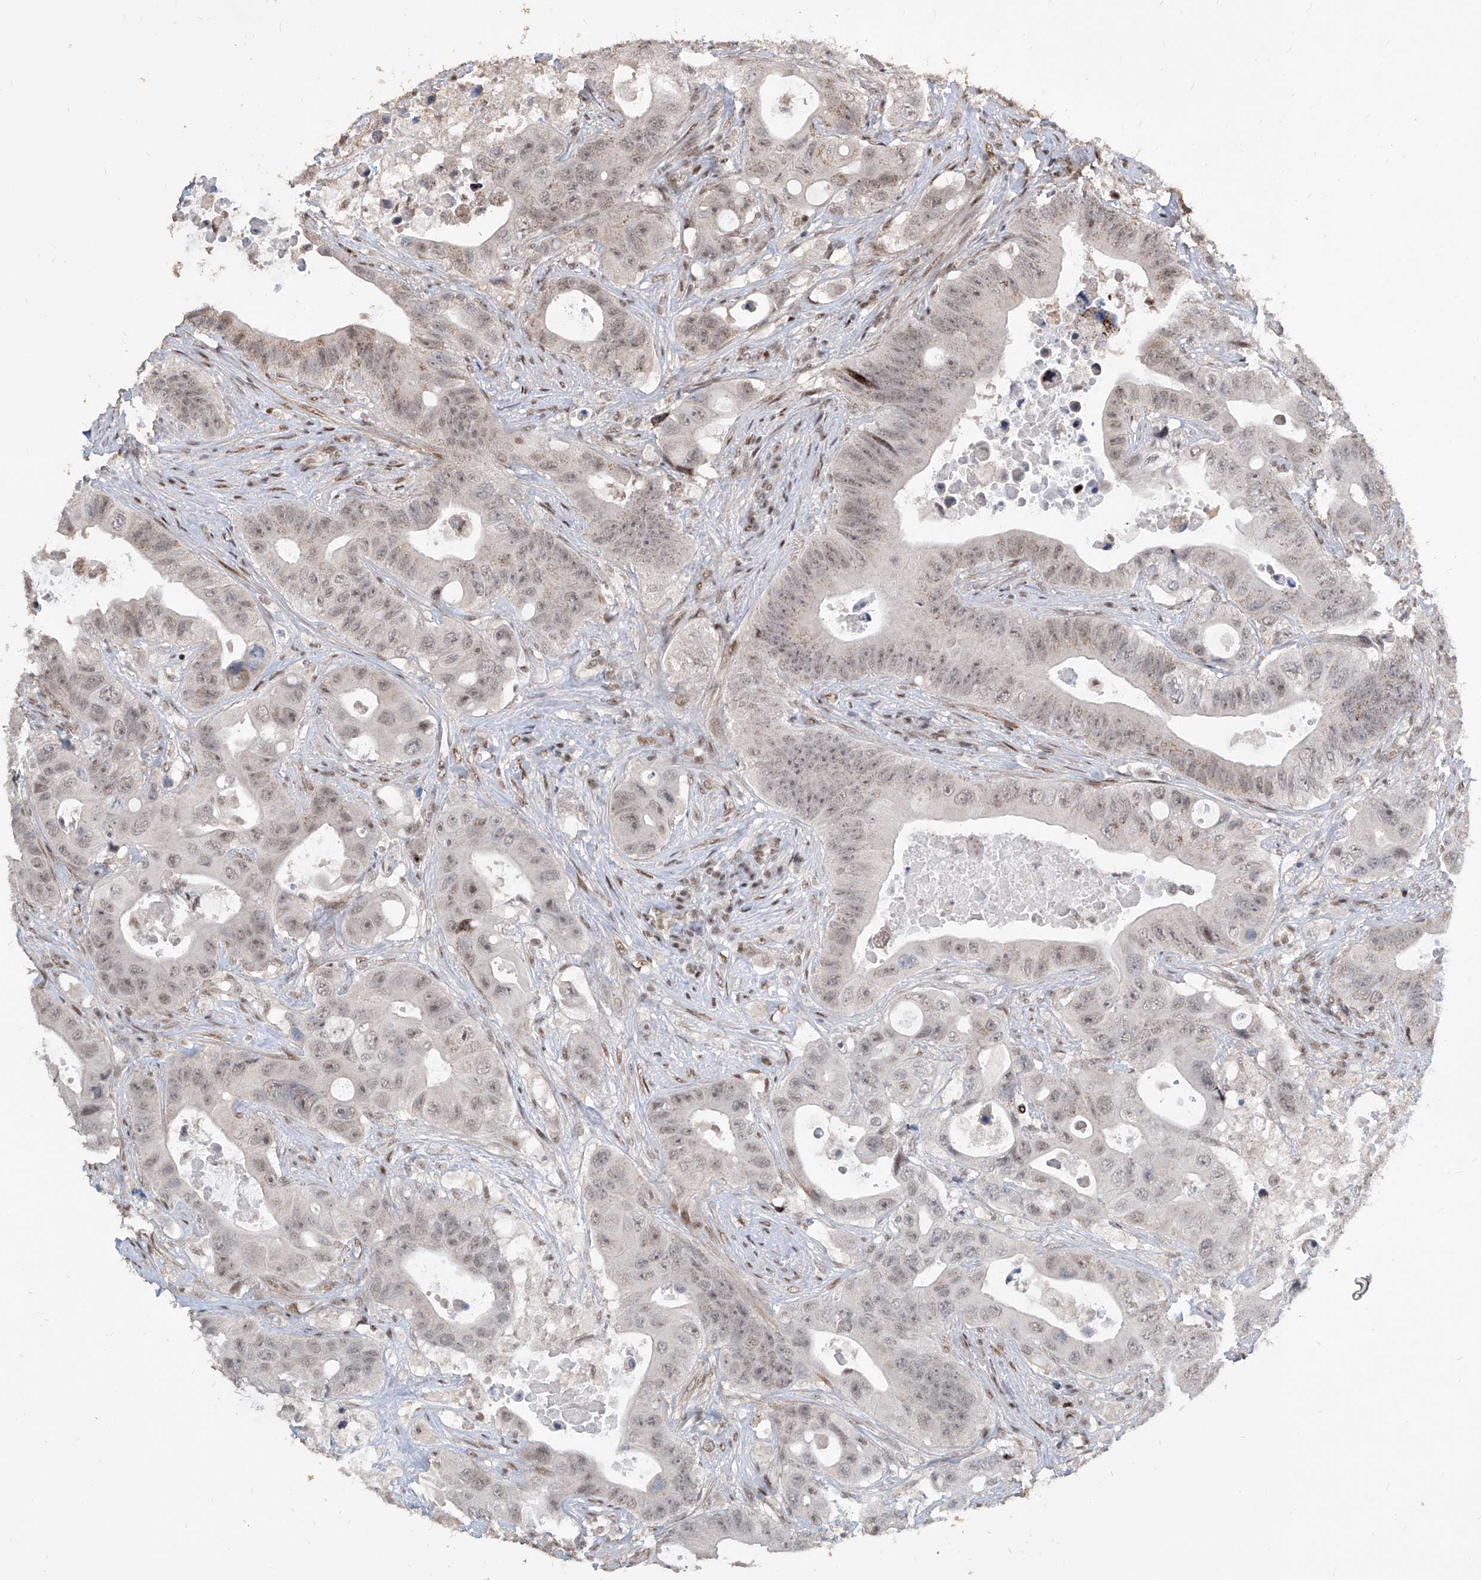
{"staining": {"intensity": "weak", "quantity": ">75%", "location": "nuclear"}, "tissue": "colorectal cancer", "cell_type": "Tumor cells", "image_type": "cancer", "snomed": [{"axis": "morphology", "description": "Adenocarcinoma, NOS"}, {"axis": "topography", "description": "Colon"}], "caption": "Colorectal cancer stained with immunohistochemistry (IHC) shows weak nuclear staining in approximately >75% of tumor cells.", "gene": "IRF2", "patient": {"sex": "female", "age": 46}}